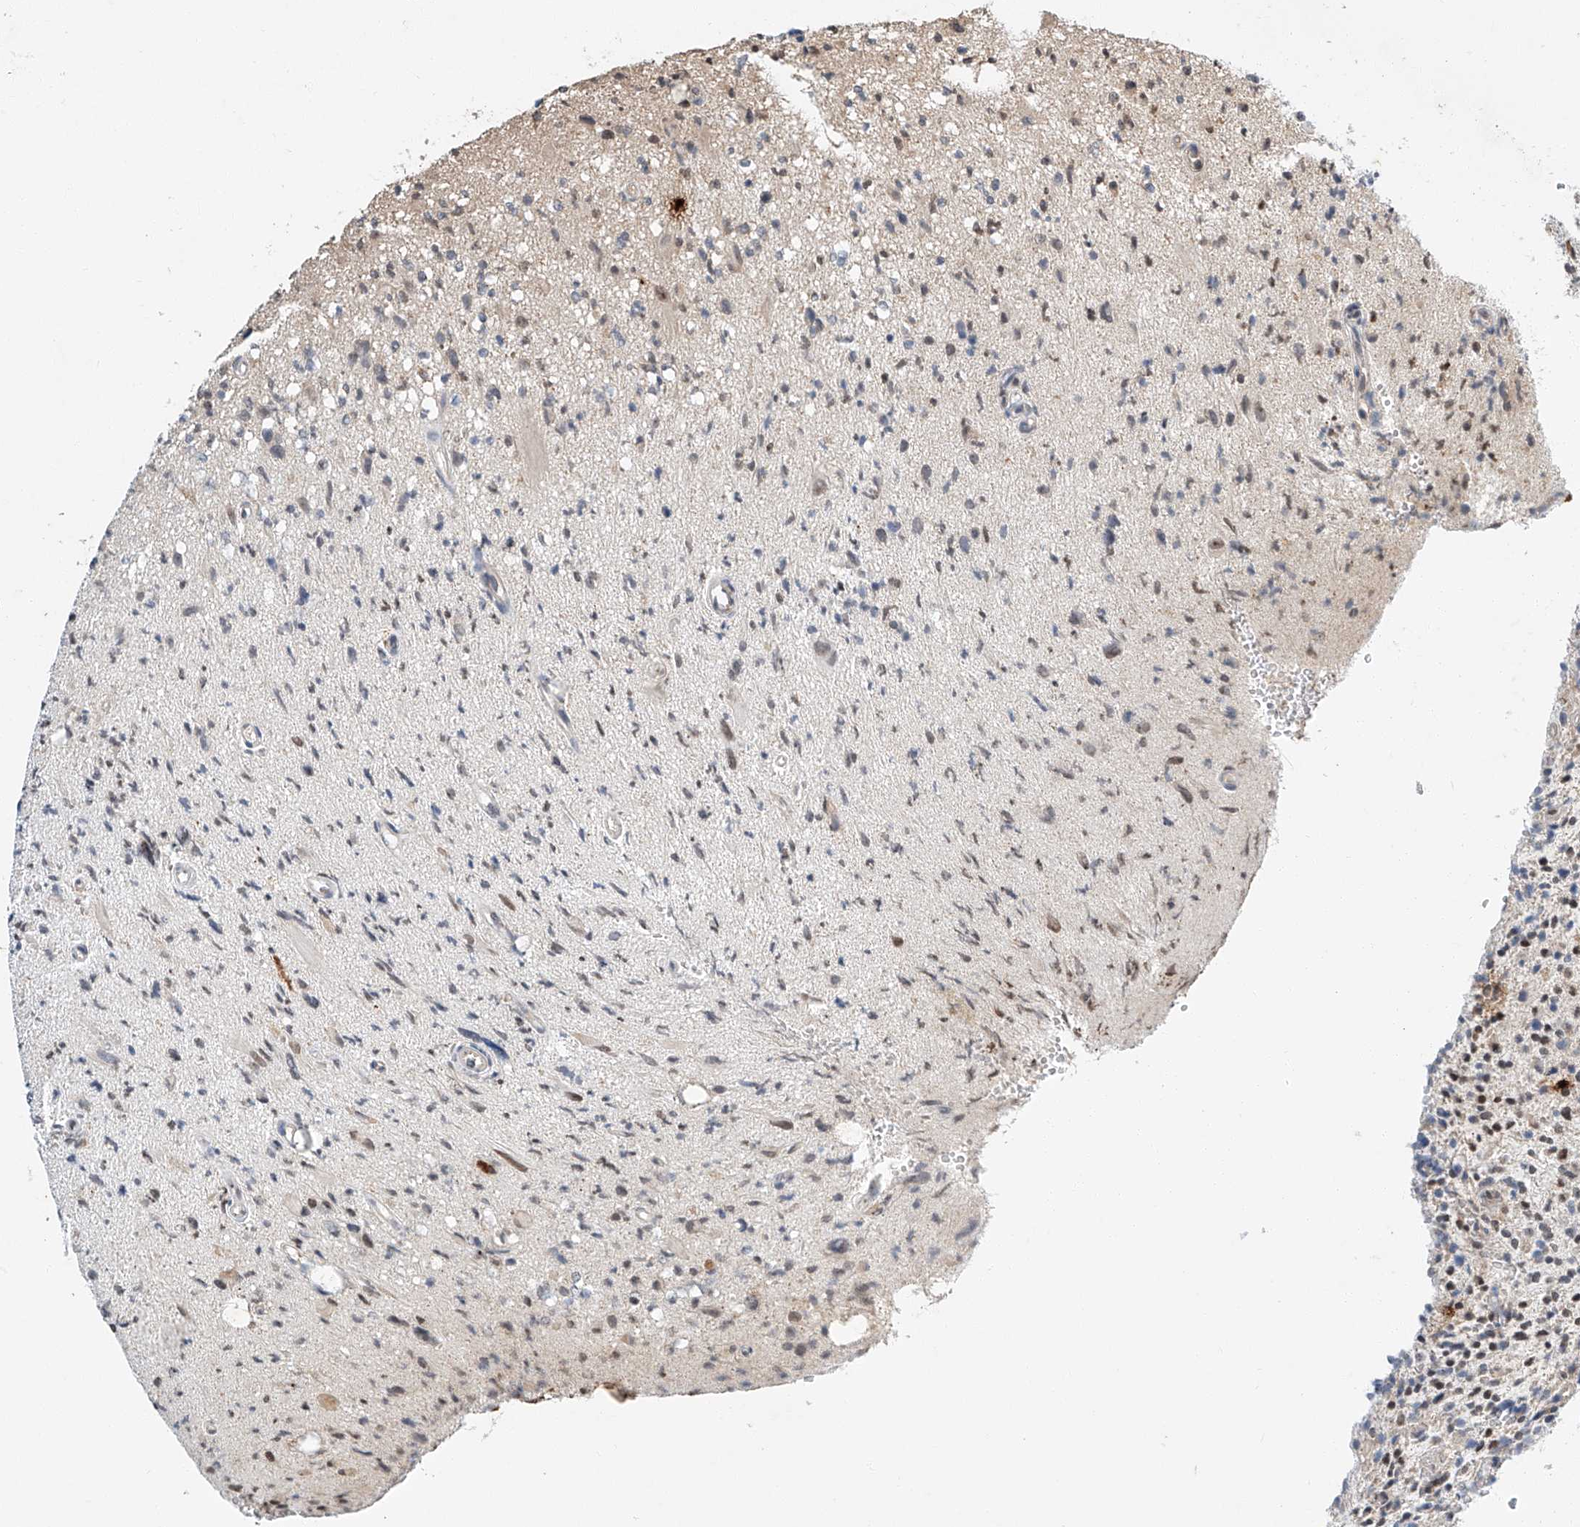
{"staining": {"intensity": "moderate", "quantity": "<25%", "location": "nuclear"}, "tissue": "glioma", "cell_type": "Tumor cells", "image_type": "cancer", "snomed": [{"axis": "morphology", "description": "Glioma, malignant, High grade"}, {"axis": "topography", "description": "Brain"}], "caption": "An immunohistochemistry (IHC) photomicrograph of tumor tissue is shown. Protein staining in brown labels moderate nuclear positivity in glioma within tumor cells.", "gene": "CTDP1", "patient": {"sex": "male", "age": 48}}